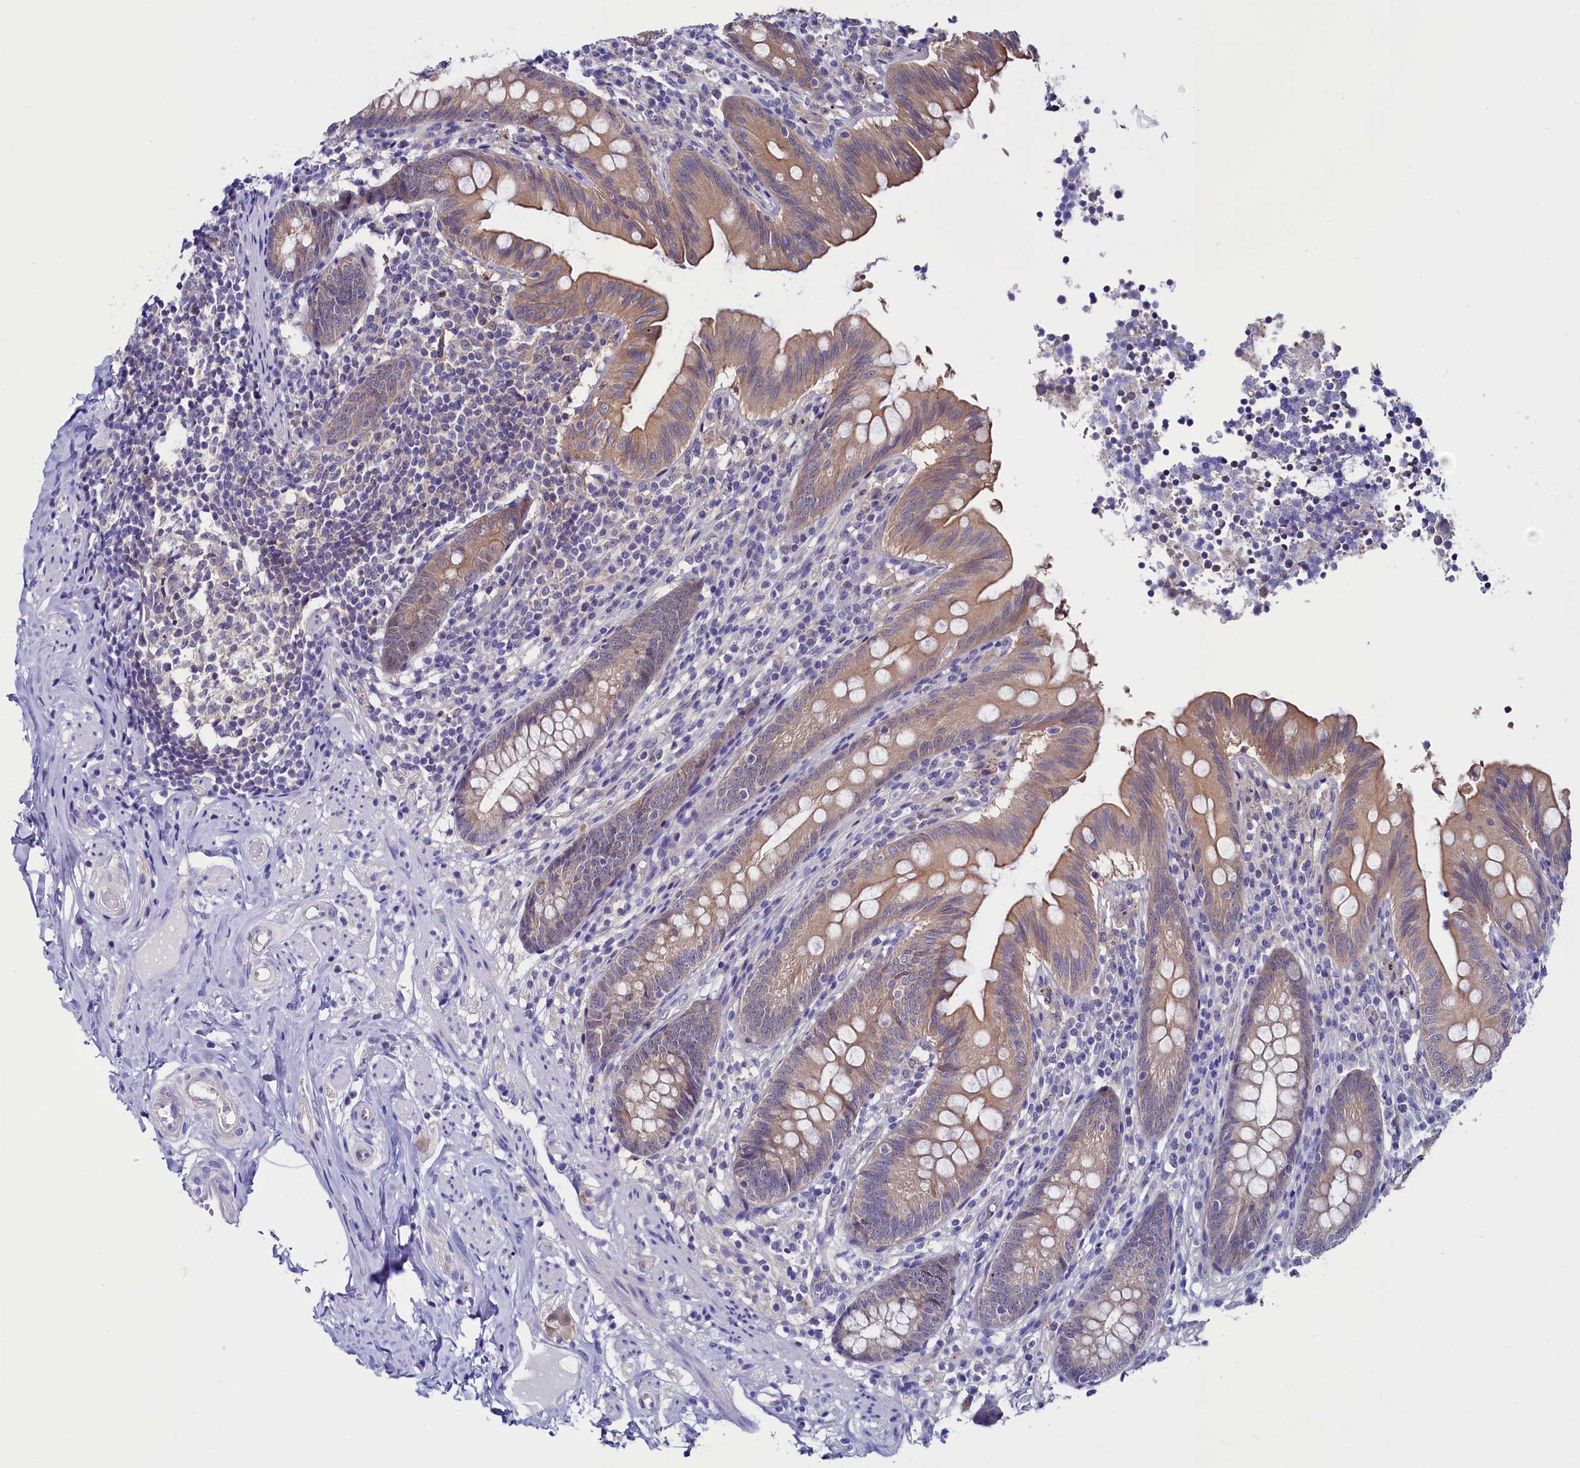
{"staining": {"intensity": "moderate", "quantity": ">75%", "location": "cytoplasmic/membranous"}, "tissue": "appendix", "cell_type": "Glandular cells", "image_type": "normal", "snomed": [{"axis": "morphology", "description": "Normal tissue, NOS"}, {"axis": "topography", "description": "Appendix"}], "caption": "Appendix stained with immunohistochemistry (IHC) shows moderate cytoplasmic/membranous expression in about >75% of glandular cells.", "gene": "CIAPIN1", "patient": {"sex": "male", "age": 55}}